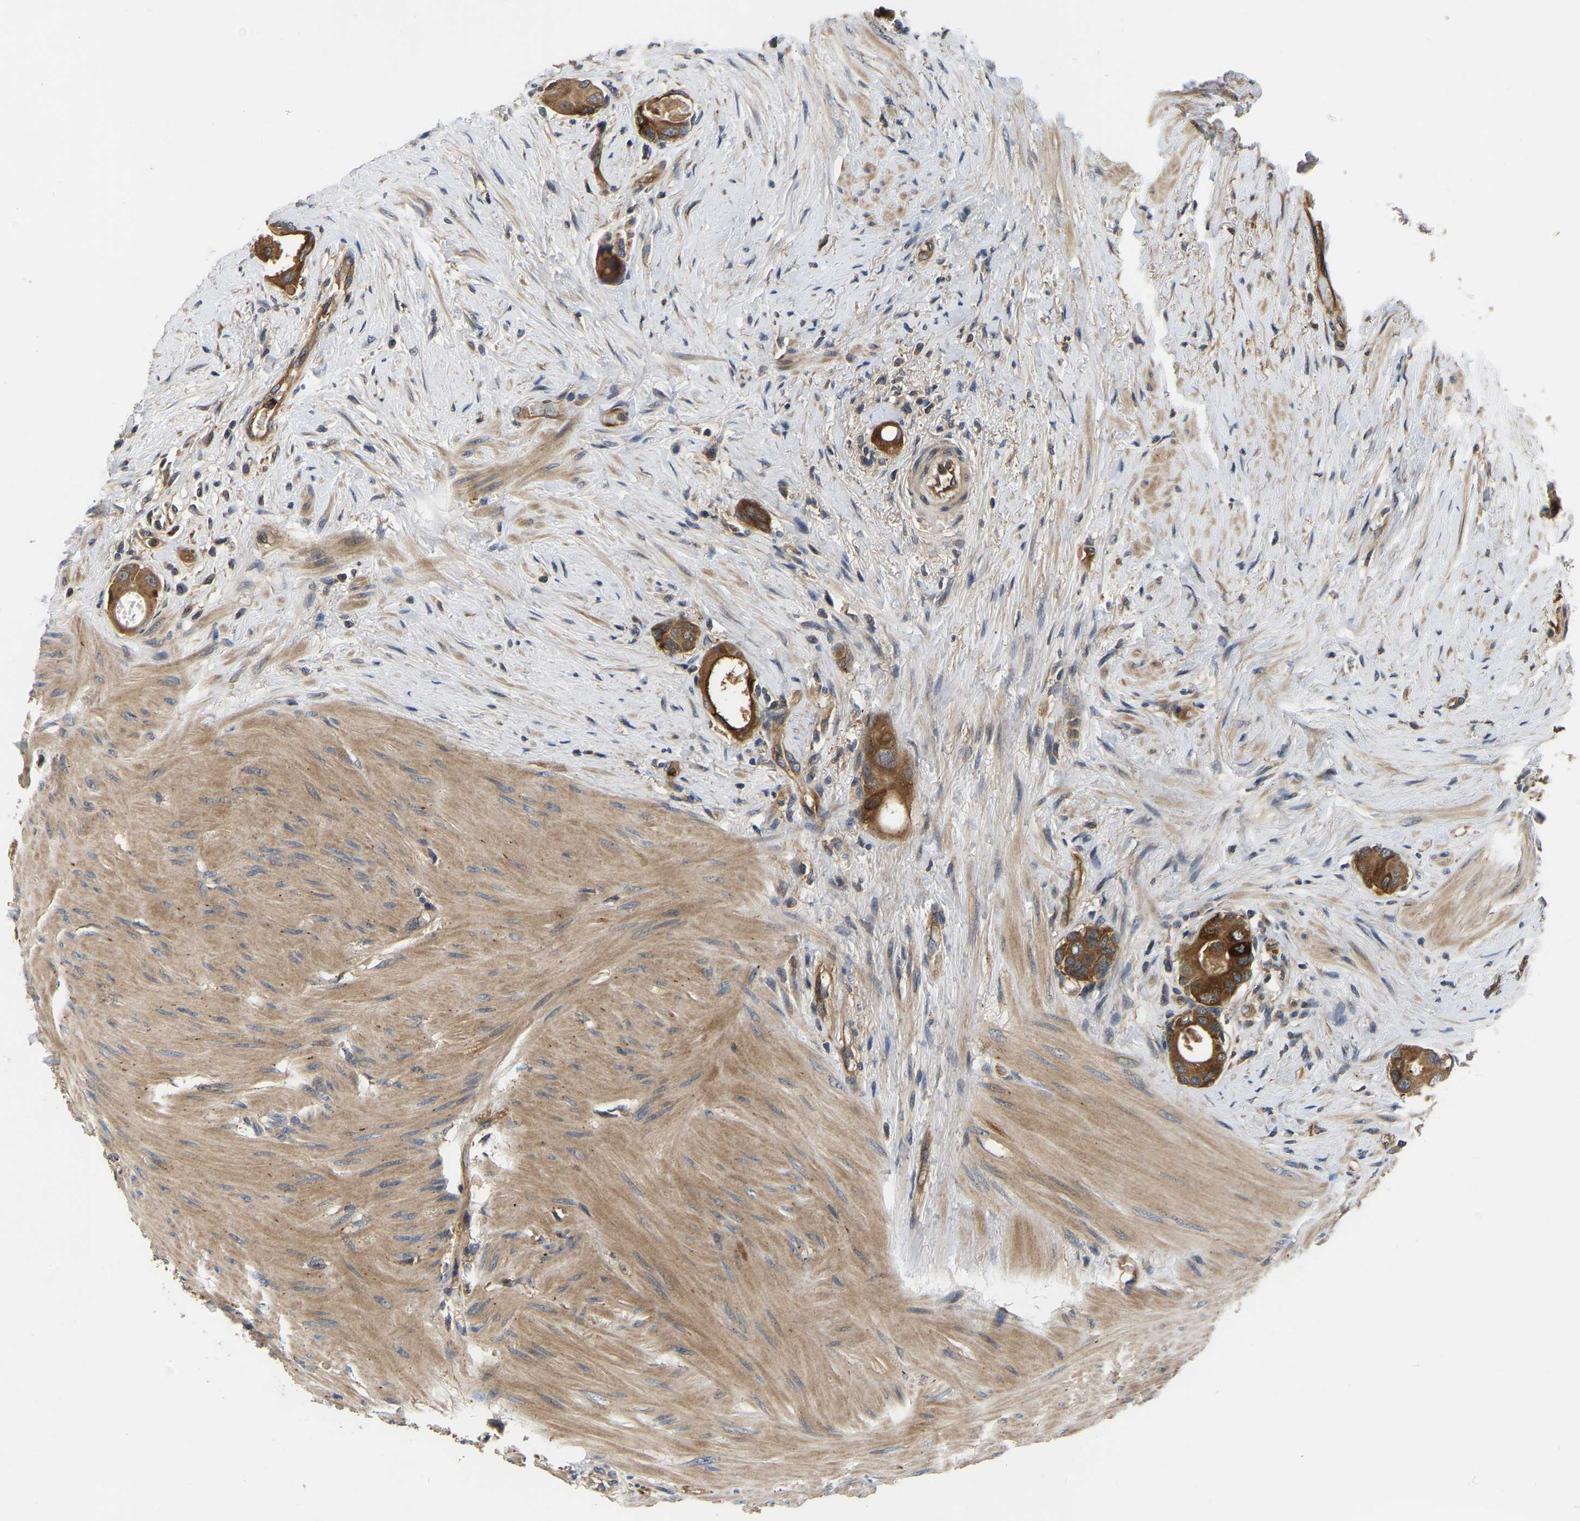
{"staining": {"intensity": "strong", "quantity": ">75%", "location": "cytoplasmic/membranous"}, "tissue": "colorectal cancer", "cell_type": "Tumor cells", "image_type": "cancer", "snomed": [{"axis": "morphology", "description": "Adenocarcinoma, NOS"}, {"axis": "topography", "description": "Rectum"}], "caption": "Protein expression analysis of human colorectal adenocarcinoma reveals strong cytoplasmic/membranous positivity in approximately >75% of tumor cells. The staining was performed using DAB to visualize the protein expression in brown, while the nuclei were stained in blue with hematoxylin (Magnification: 20x).", "gene": "GARS1", "patient": {"sex": "male", "age": 51}}